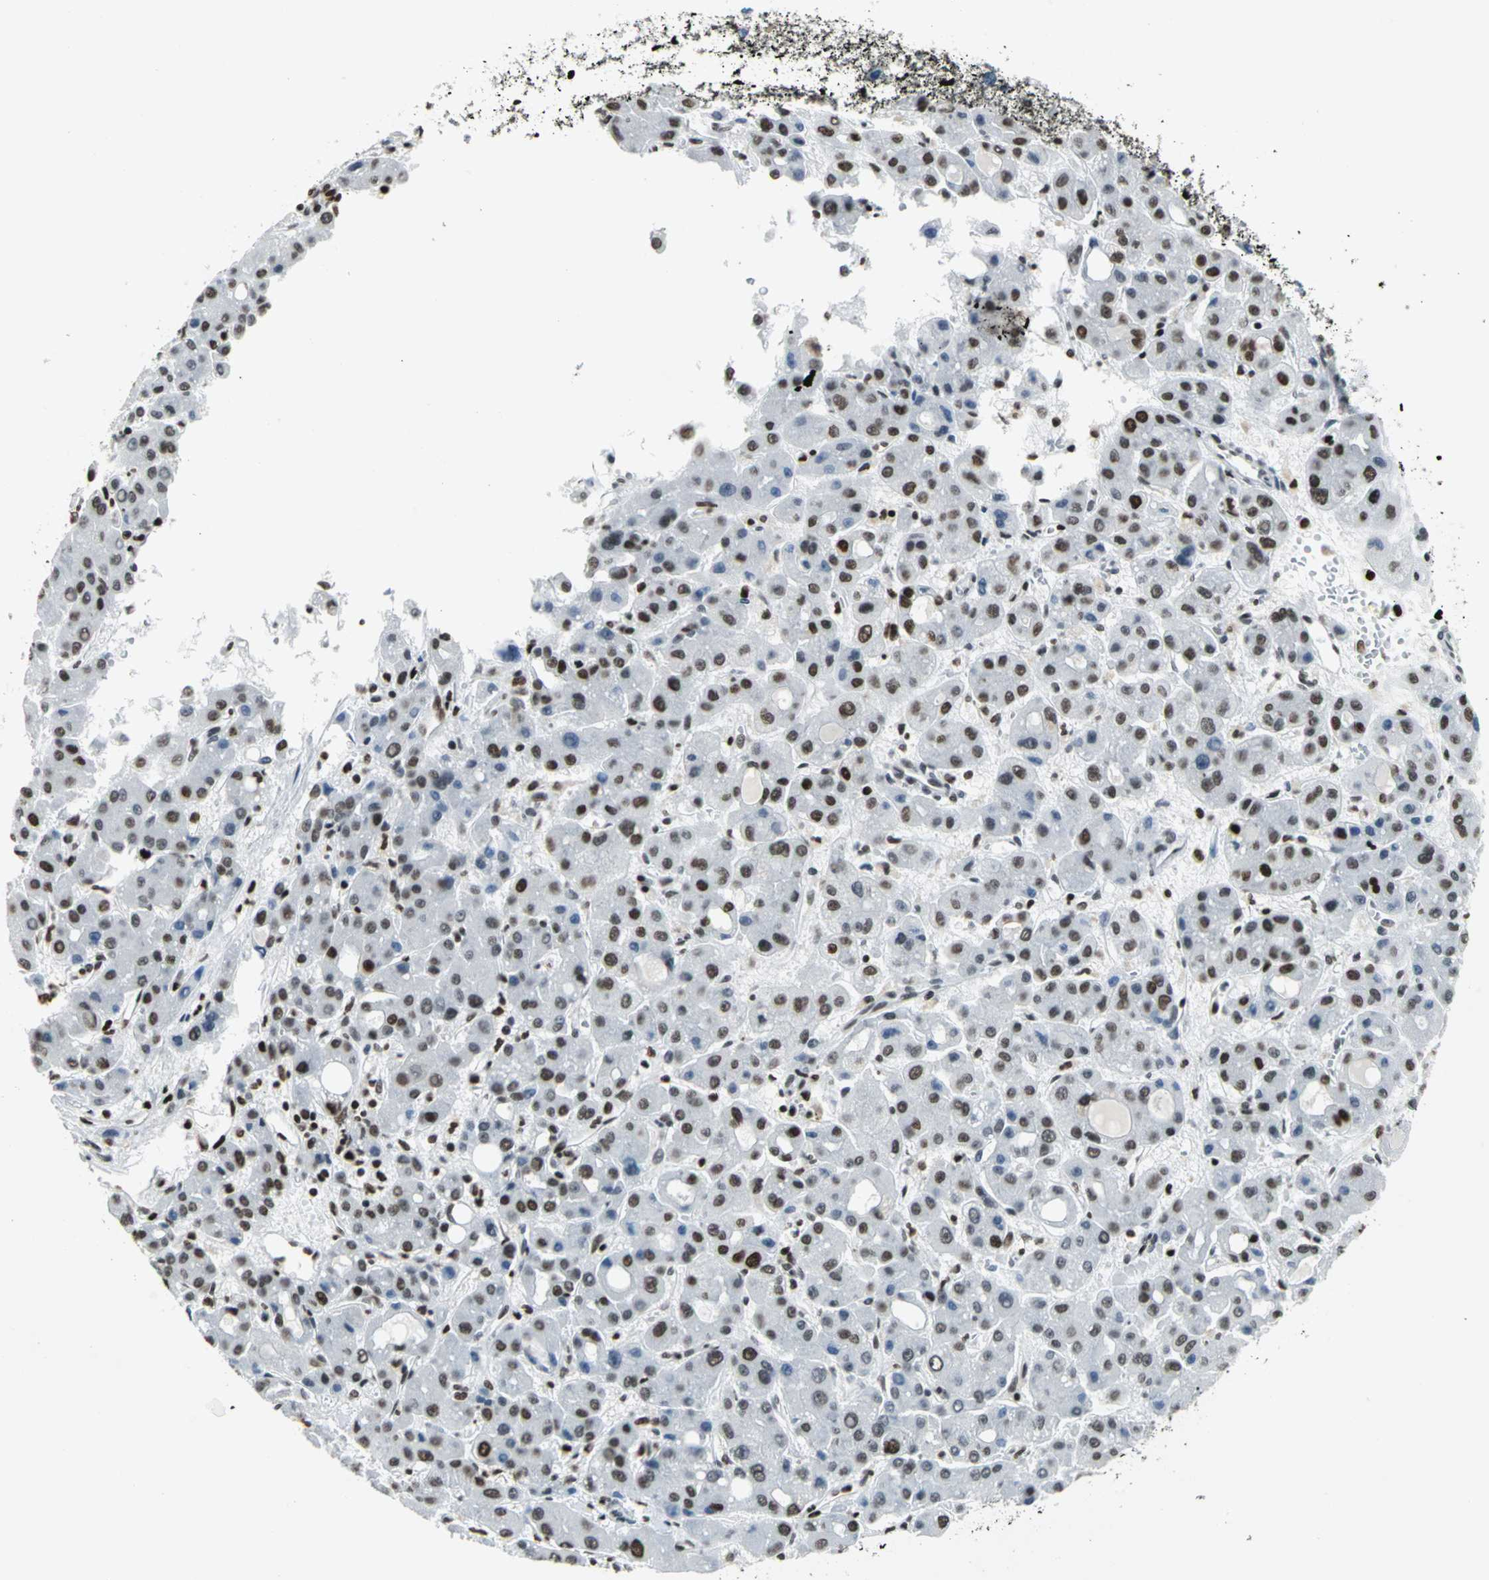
{"staining": {"intensity": "strong", "quantity": "25%-75%", "location": "nuclear"}, "tissue": "liver cancer", "cell_type": "Tumor cells", "image_type": "cancer", "snomed": [{"axis": "morphology", "description": "Carcinoma, Hepatocellular, NOS"}, {"axis": "topography", "description": "Liver"}], "caption": "Immunohistochemistry image of human liver cancer stained for a protein (brown), which demonstrates high levels of strong nuclear staining in approximately 25%-75% of tumor cells.", "gene": "HNRNPD", "patient": {"sex": "male", "age": 55}}